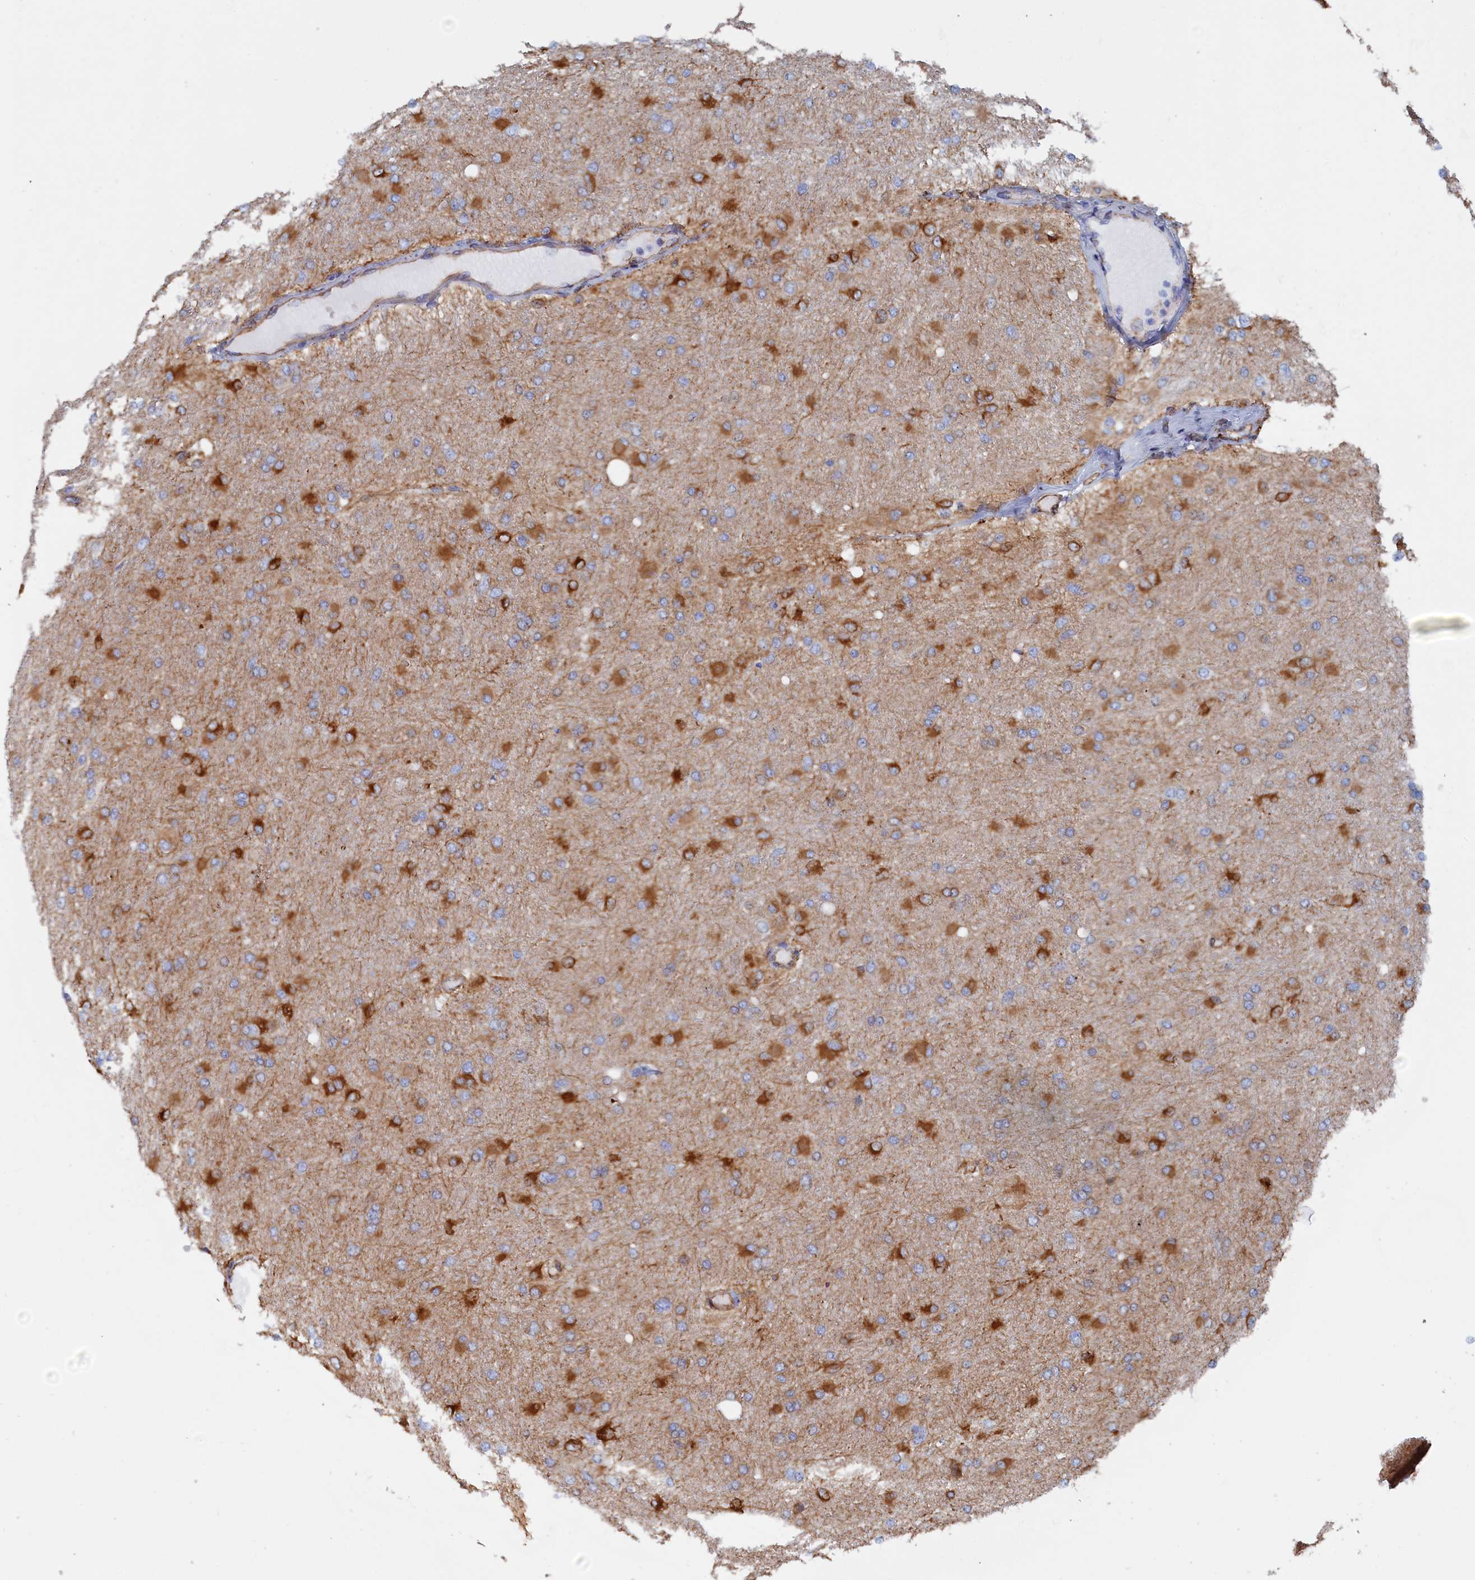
{"staining": {"intensity": "strong", "quantity": "25%-75%", "location": "cytoplasmic/membranous"}, "tissue": "glioma", "cell_type": "Tumor cells", "image_type": "cancer", "snomed": [{"axis": "morphology", "description": "Glioma, malignant, High grade"}, {"axis": "topography", "description": "Cerebral cortex"}], "caption": "About 25%-75% of tumor cells in human glioma demonstrate strong cytoplasmic/membranous protein staining as visualized by brown immunohistochemical staining.", "gene": "COG7", "patient": {"sex": "female", "age": 36}}